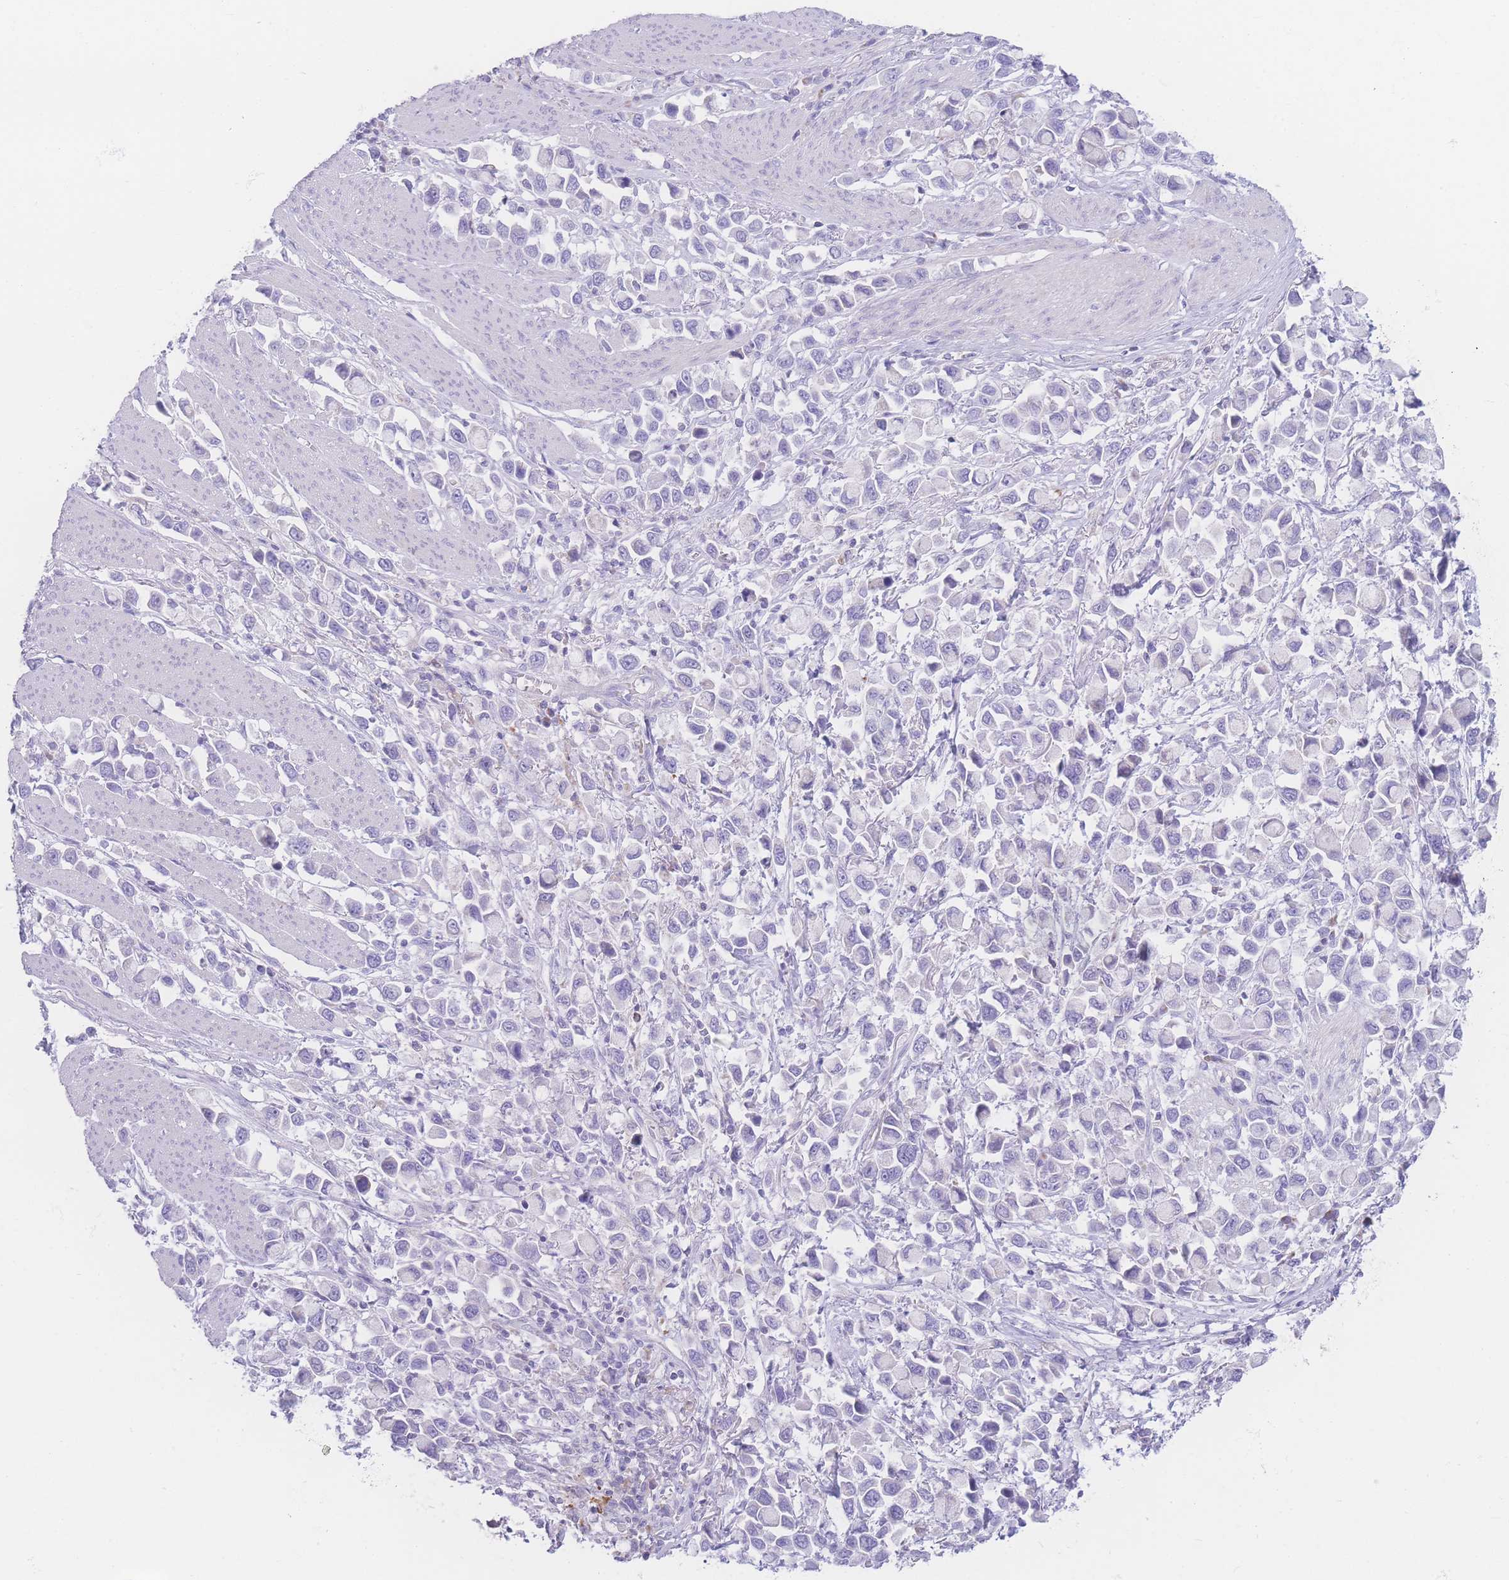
{"staining": {"intensity": "negative", "quantity": "none", "location": "none"}, "tissue": "stomach cancer", "cell_type": "Tumor cells", "image_type": "cancer", "snomed": [{"axis": "morphology", "description": "Adenocarcinoma, NOS"}, {"axis": "topography", "description": "Stomach"}], "caption": "Immunohistochemical staining of stomach cancer (adenocarcinoma) demonstrates no significant expression in tumor cells.", "gene": "NBEAL1", "patient": {"sex": "female", "age": 81}}